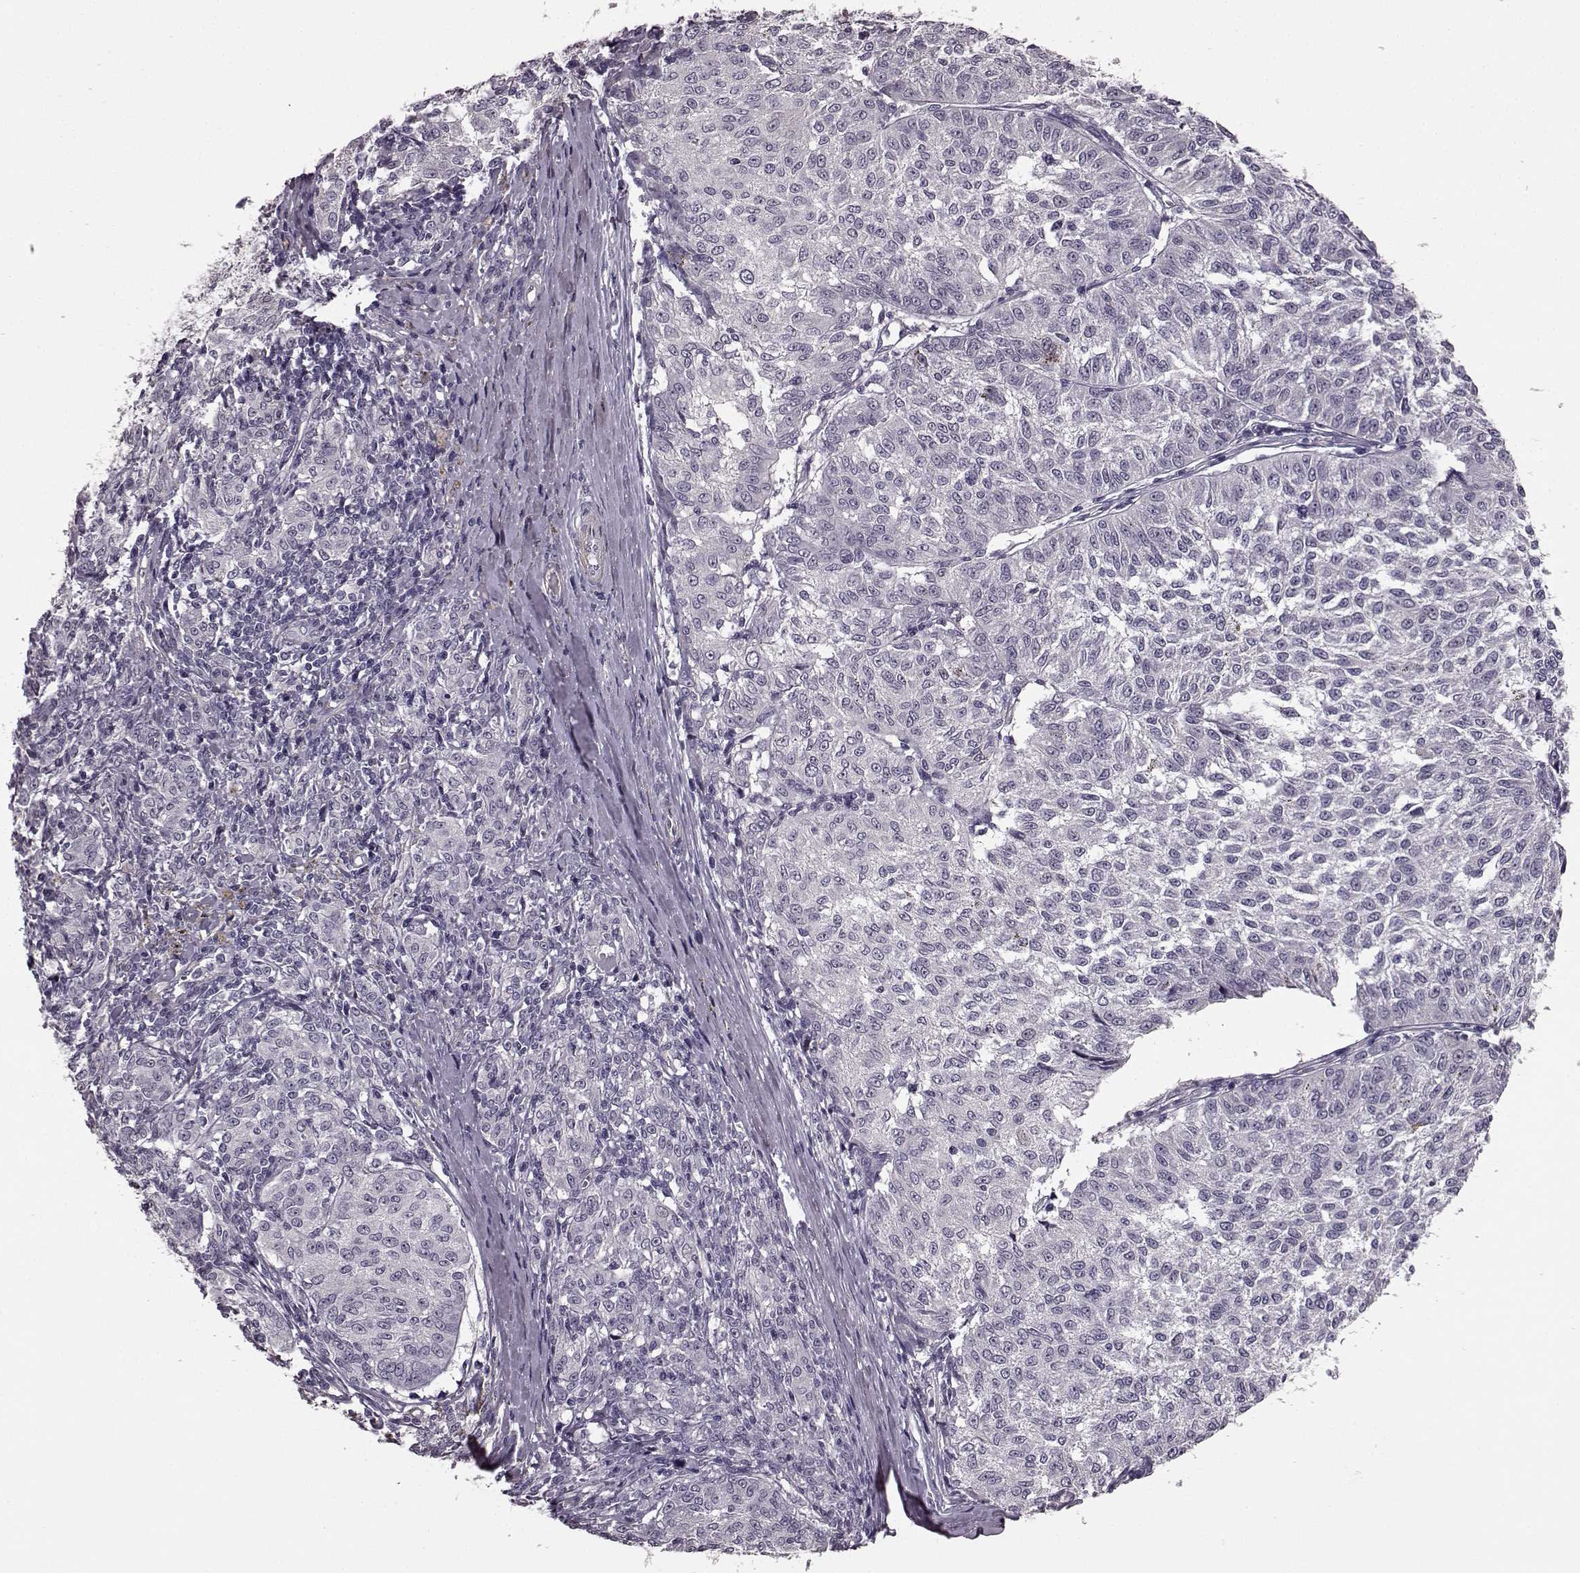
{"staining": {"intensity": "negative", "quantity": "none", "location": "none"}, "tissue": "melanoma", "cell_type": "Tumor cells", "image_type": "cancer", "snomed": [{"axis": "morphology", "description": "Malignant melanoma, NOS"}, {"axis": "topography", "description": "Skin"}], "caption": "A micrograph of malignant melanoma stained for a protein reveals no brown staining in tumor cells.", "gene": "SLCO3A1", "patient": {"sex": "female", "age": 72}}